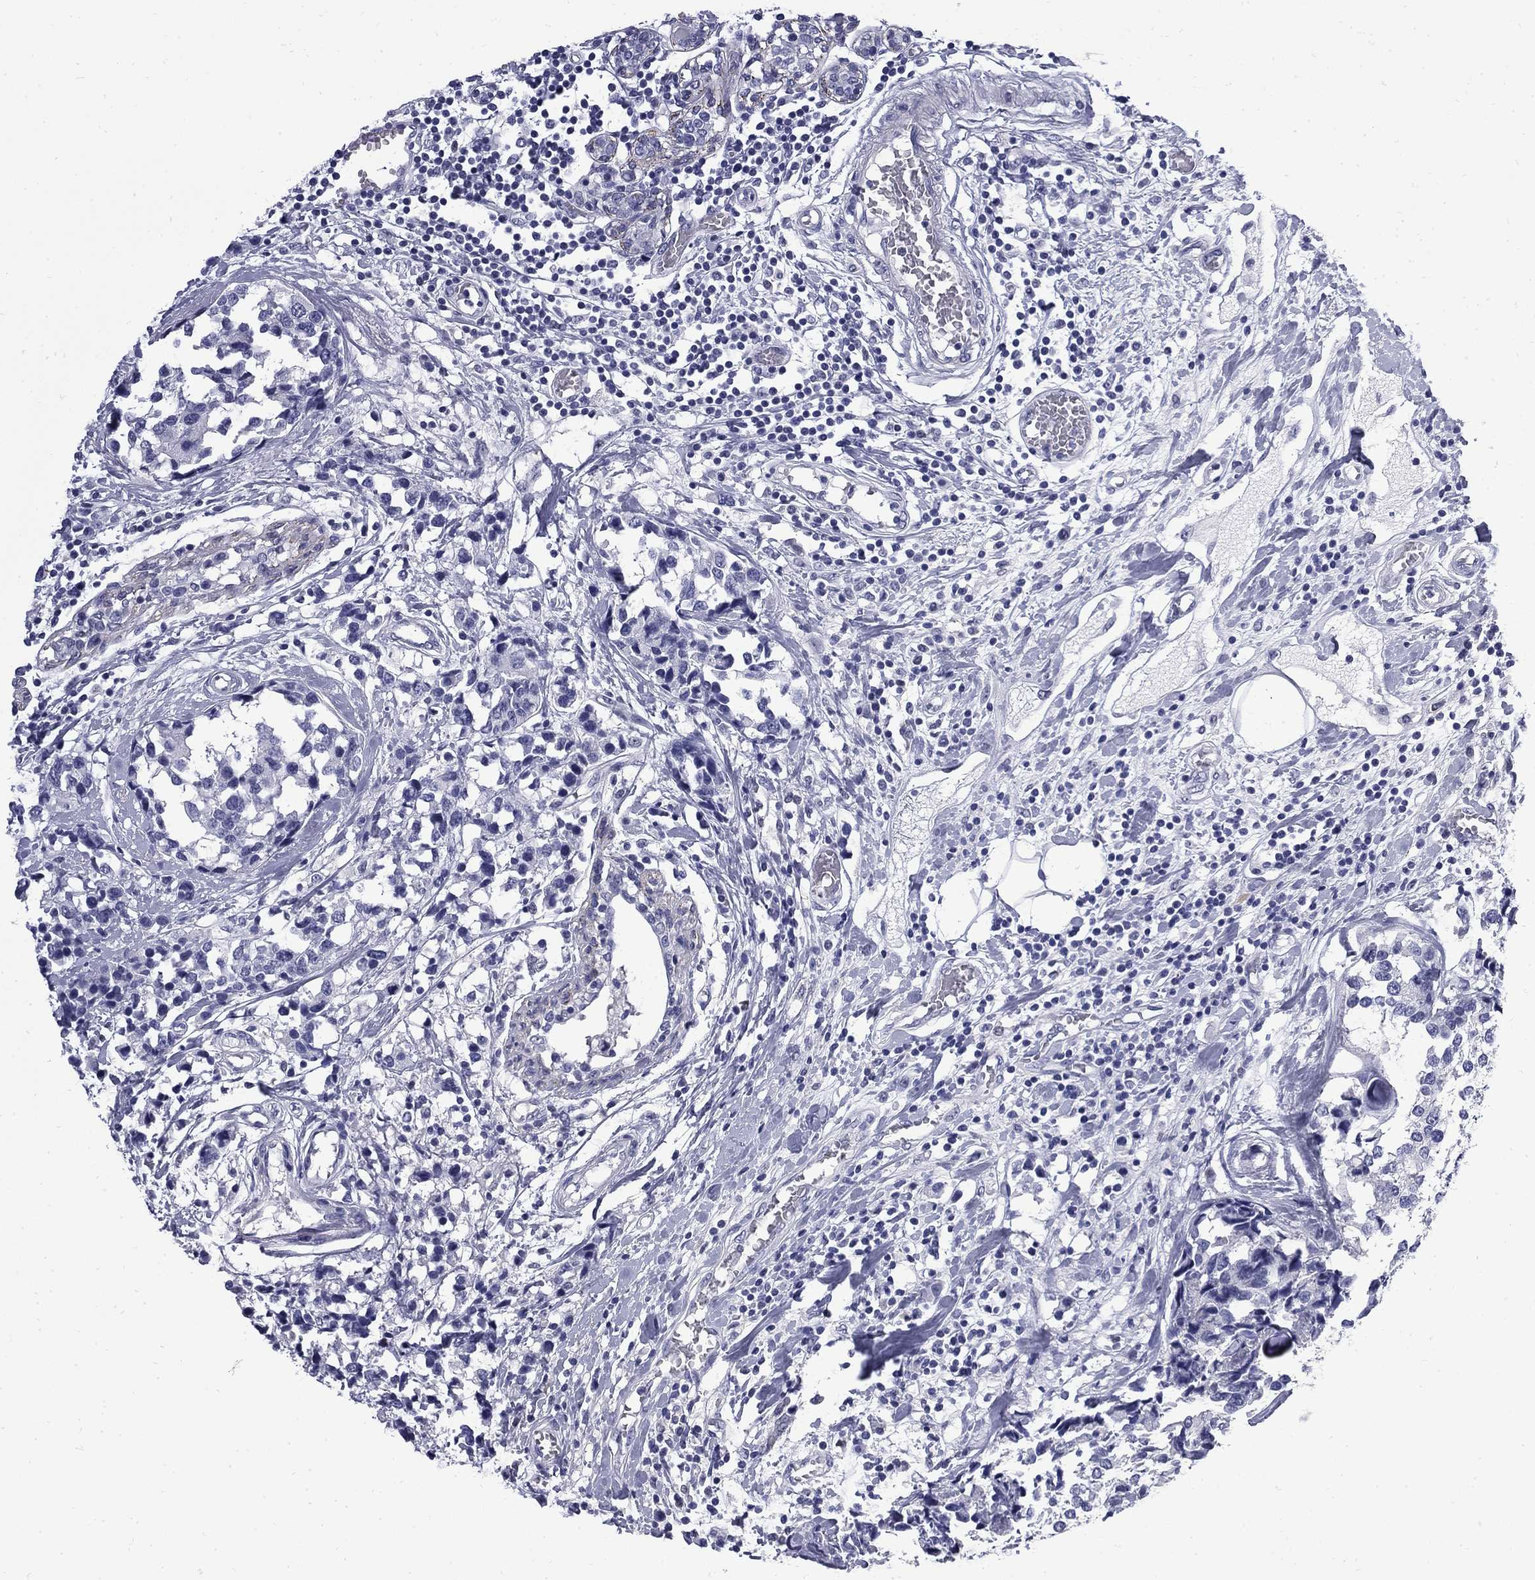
{"staining": {"intensity": "negative", "quantity": "none", "location": "none"}, "tissue": "breast cancer", "cell_type": "Tumor cells", "image_type": "cancer", "snomed": [{"axis": "morphology", "description": "Lobular carcinoma"}, {"axis": "topography", "description": "Breast"}], "caption": "This is an immunohistochemistry image of lobular carcinoma (breast). There is no positivity in tumor cells.", "gene": "MGARP", "patient": {"sex": "female", "age": 59}}